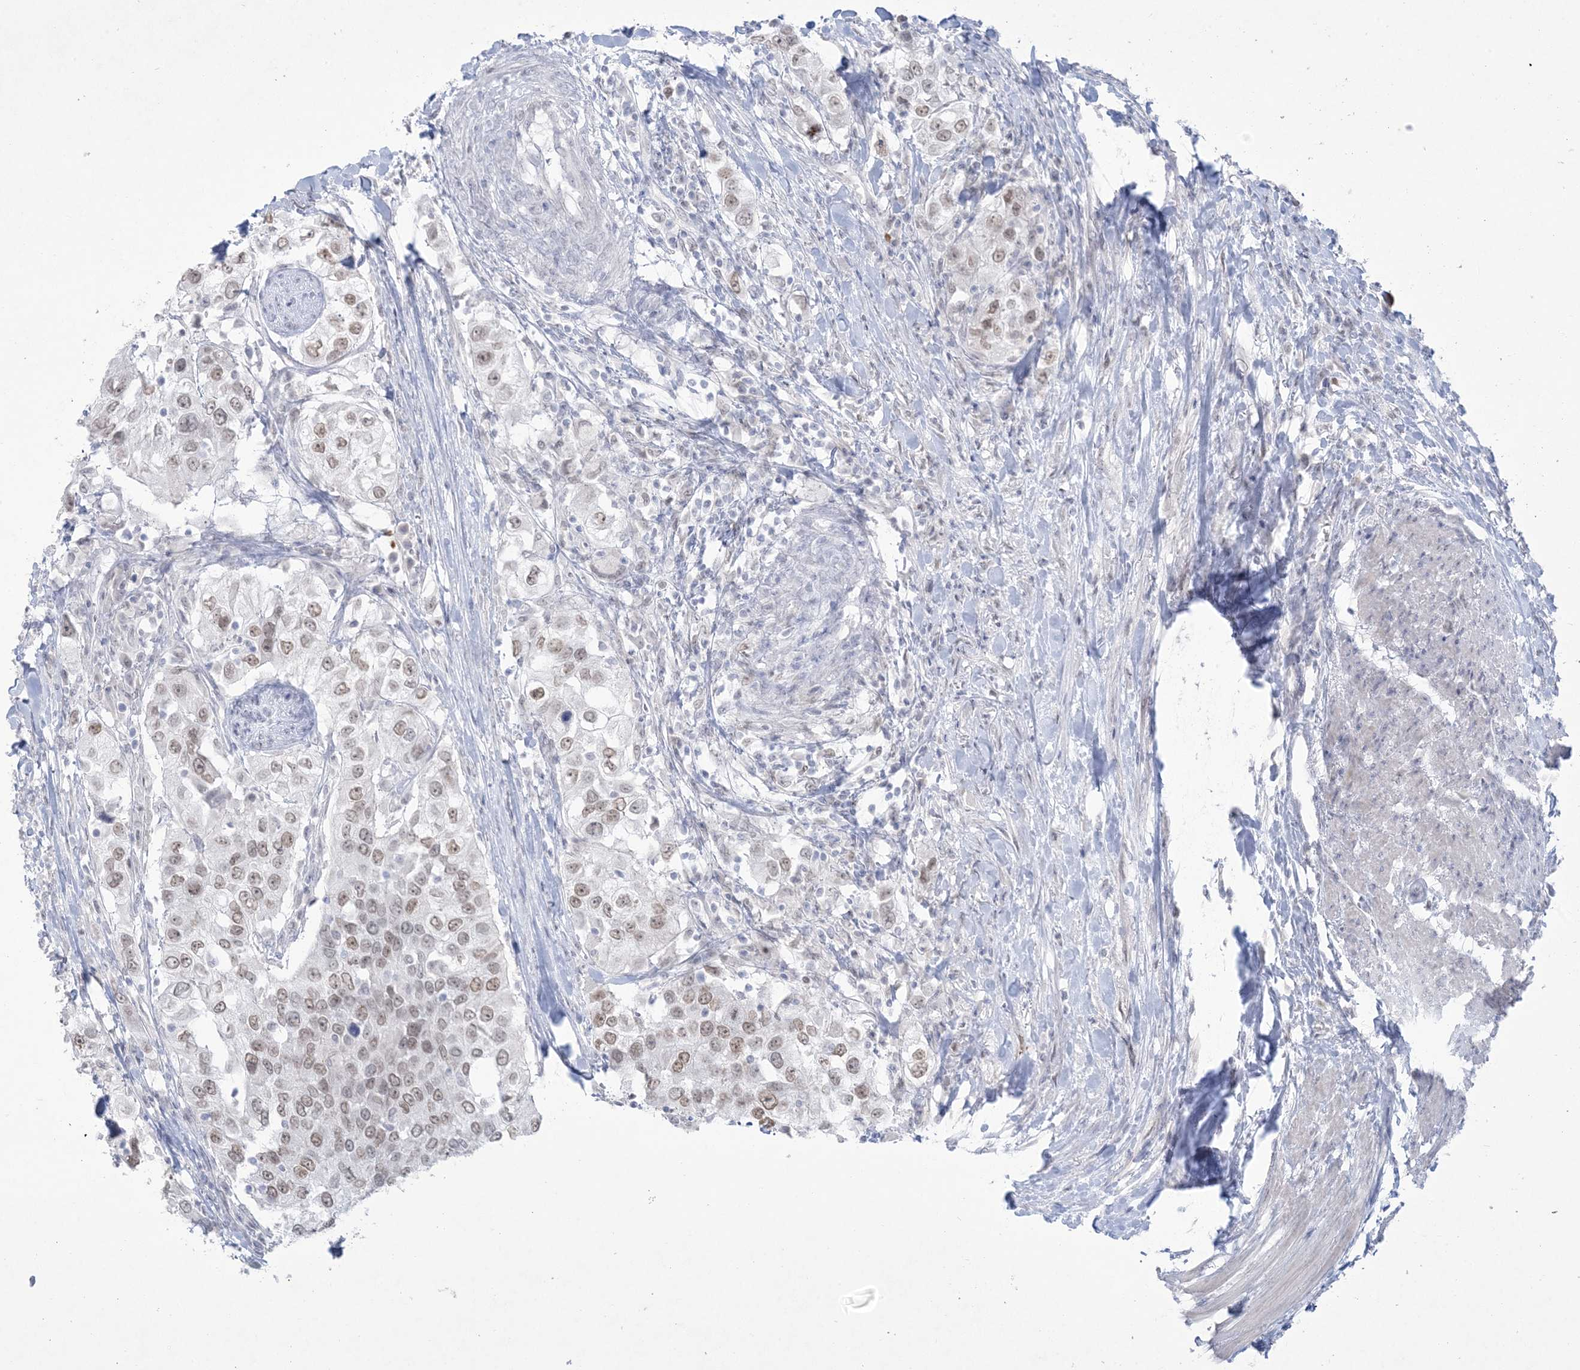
{"staining": {"intensity": "weak", "quantity": ">75%", "location": "nuclear"}, "tissue": "urothelial cancer", "cell_type": "Tumor cells", "image_type": "cancer", "snomed": [{"axis": "morphology", "description": "Urothelial carcinoma, High grade"}, {"axis": "topography", "description": "Urinary bladder"}], "caption": "The photomicrograph exhibits a brown stain indicating the presence of a protein in the nuclear of tumor cells in high-grade urothelial carcinoma.", "gene": "HOMEZ", "patient": {"sex": "female", "age": 80}}